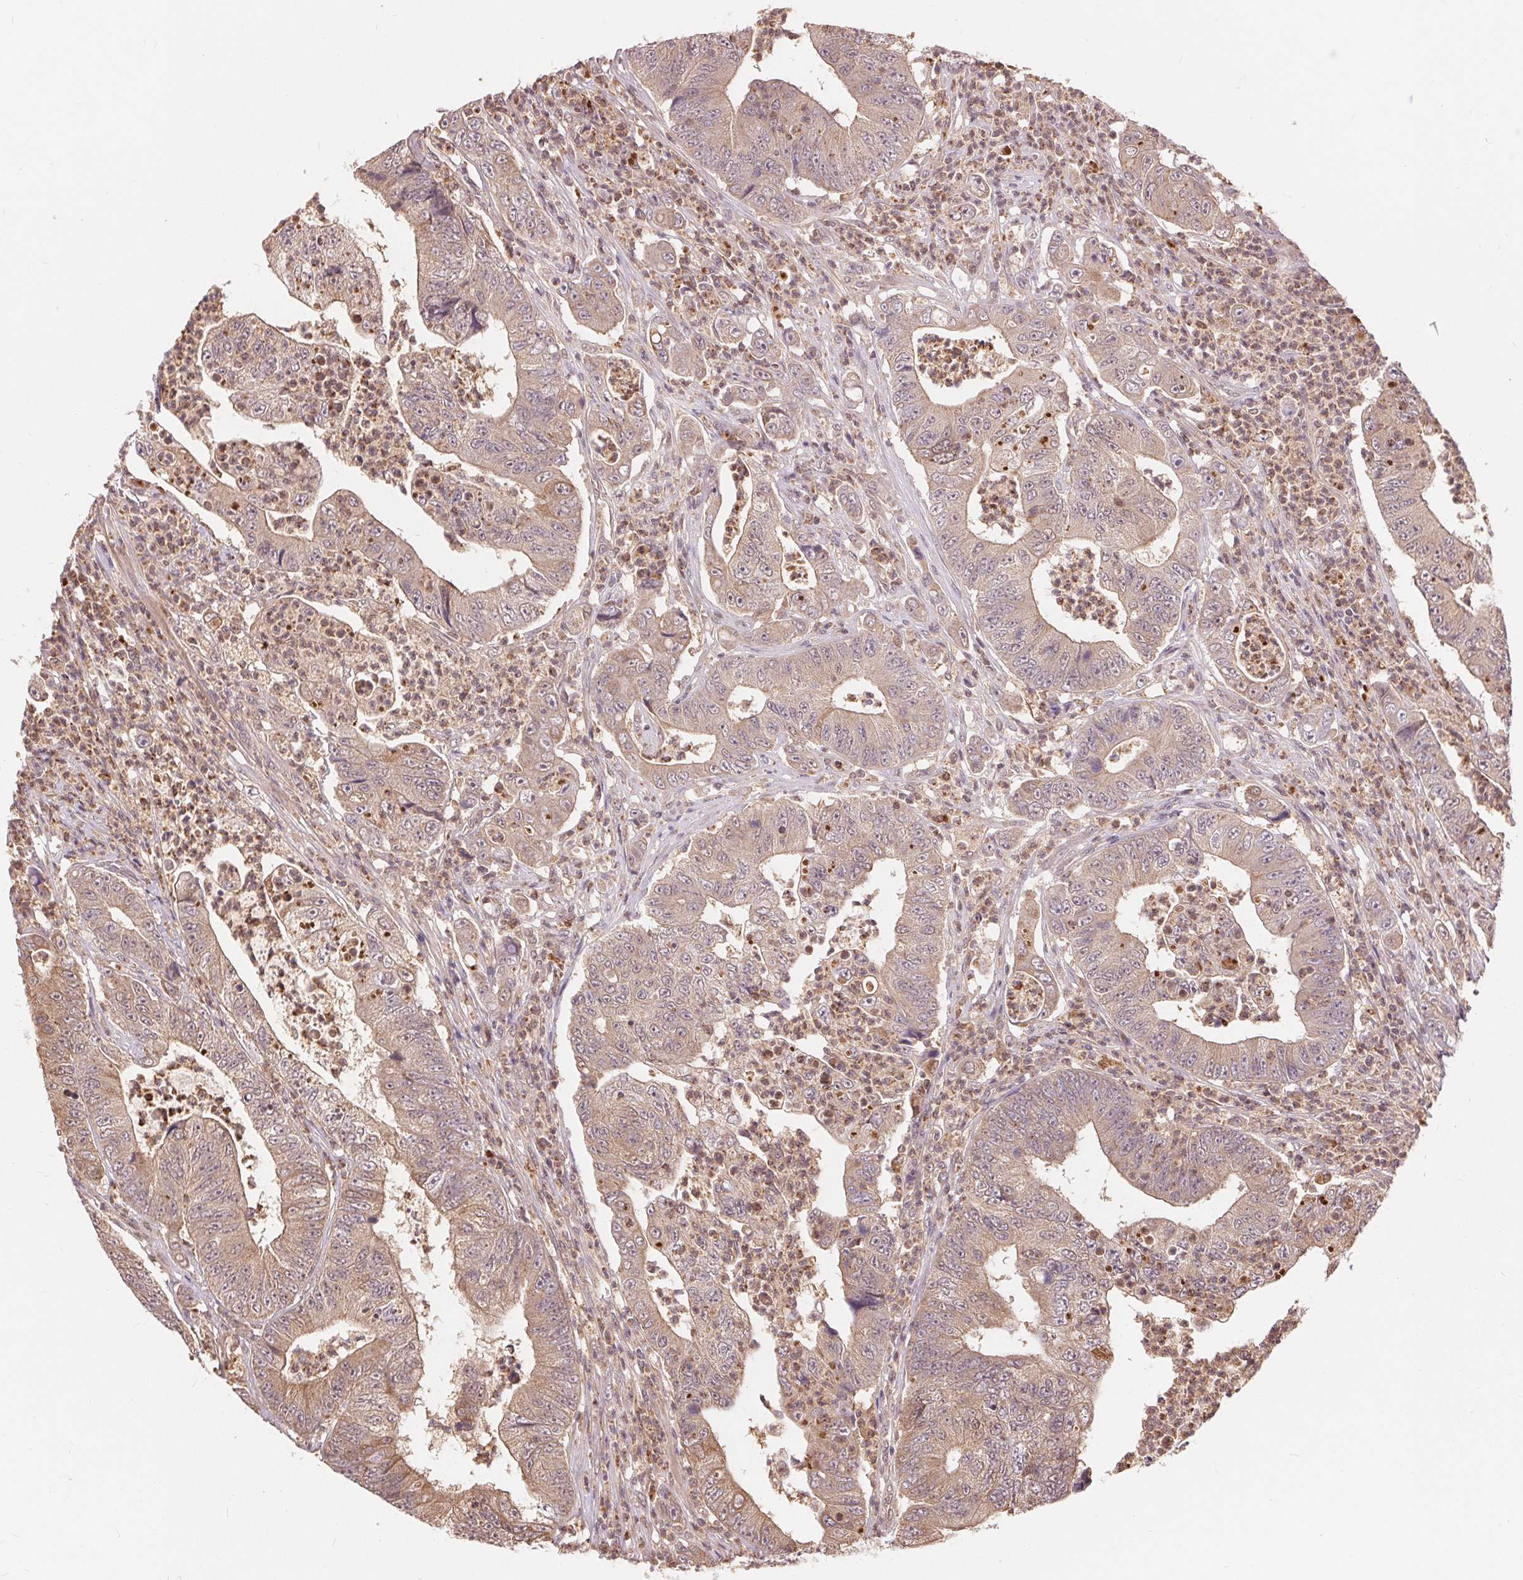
{"staining": {"intensity": "weak", "quantity": ">75%", "location": "cytoplasmic/membranous"}, "tissue": "colorectal cancer", "cell_type": "Tumor cells", "image_type": "cancer", "snomed": [{"axis": "morphology", "description": "Adenocarcinoma, NOS"}, {"axis": "topography", "description": "Colon"}], "caption": "A high-resolution image shows immunohistochemistry staining of colorectal cancer, which exhibits weak cytoplasmic/membranous expression in about >75% of tumor cells.", "gene": "TMEM273", "patient": {"sex": "female", "age": 48}}